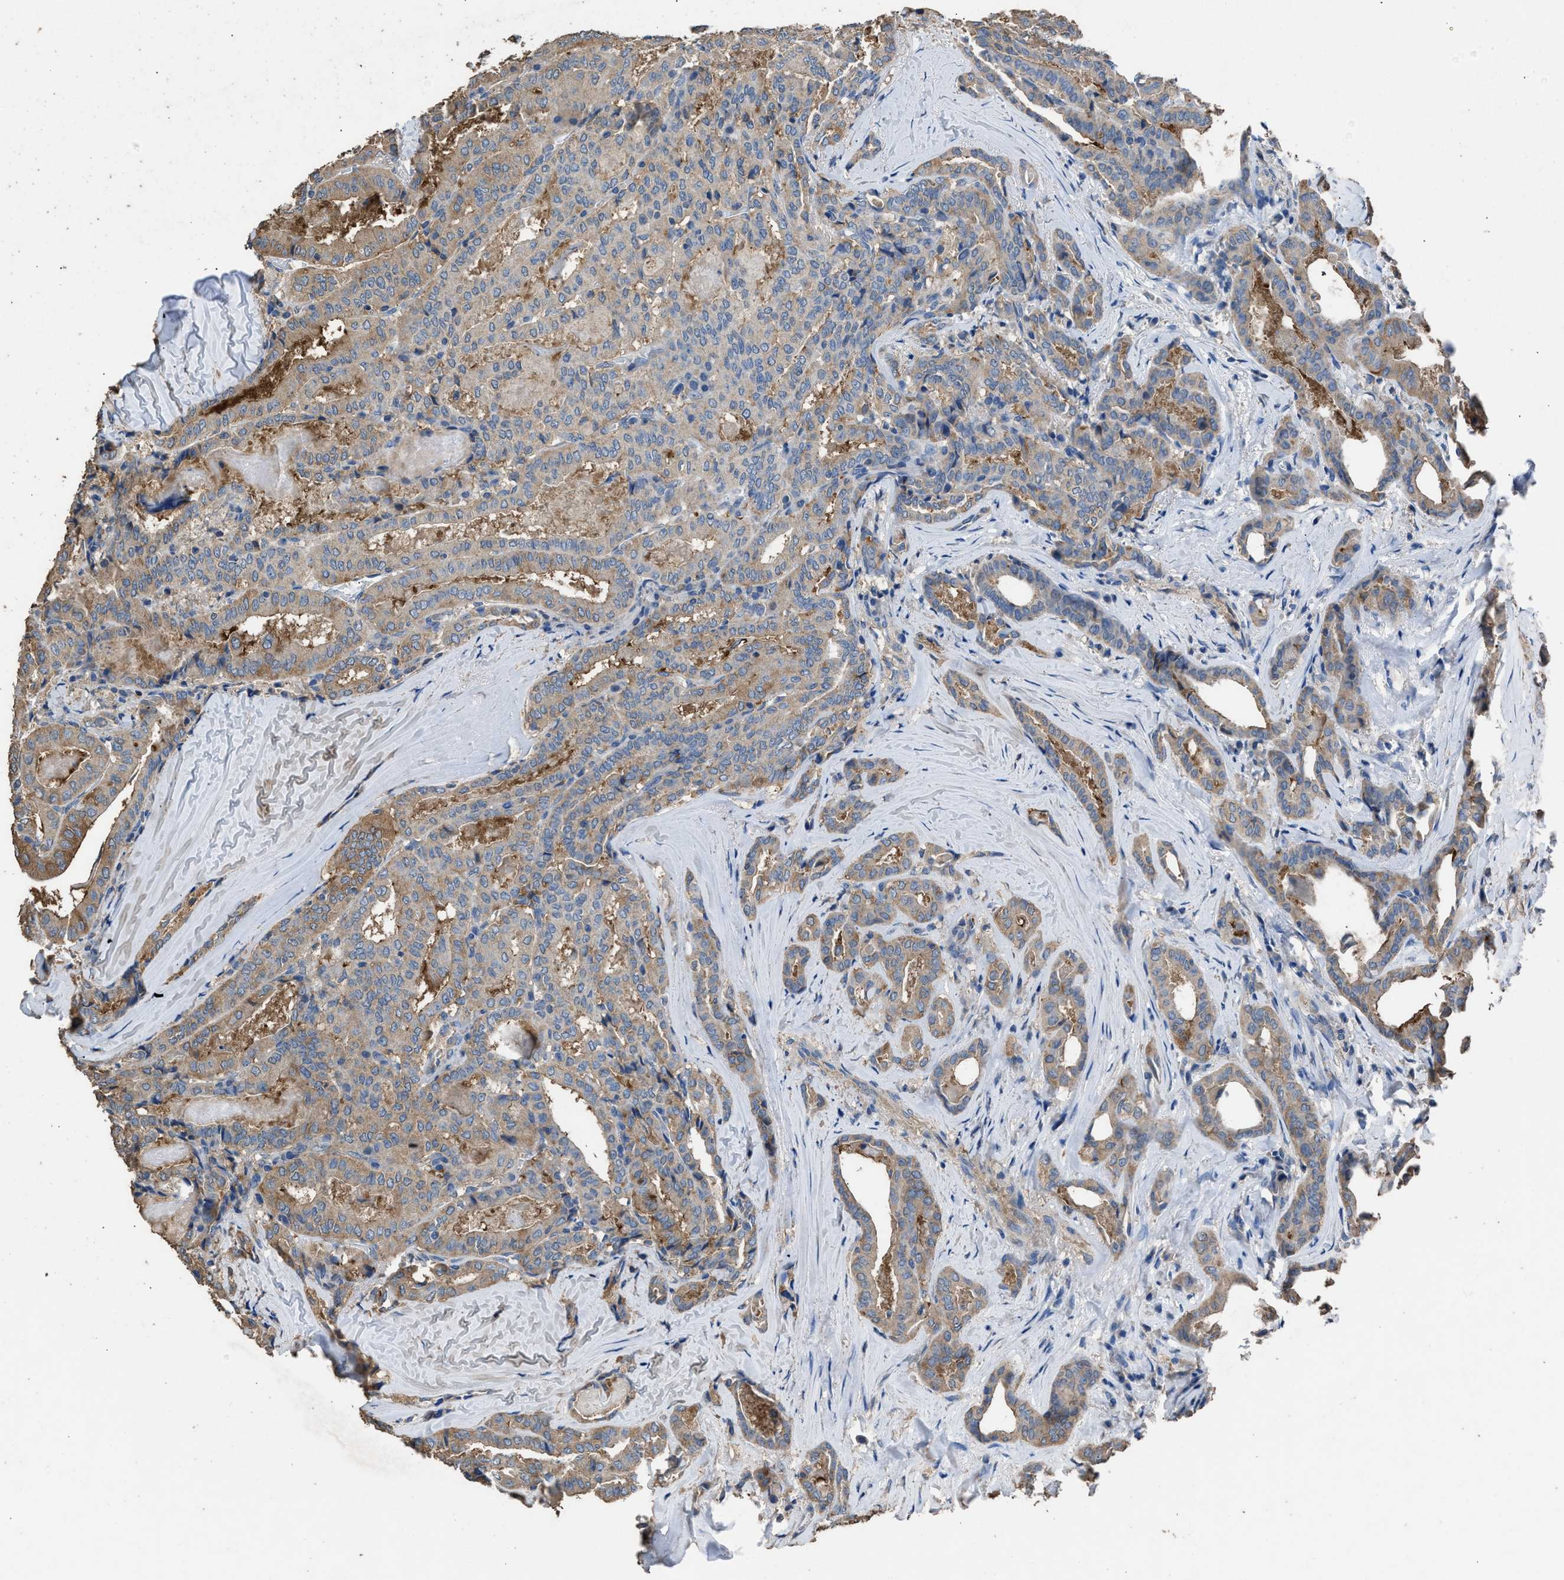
{"staining": {"intensity": "weak", "quantity": "25%-75%", "location": "cytoplasmic/membranous"}, "tissue": "thyroid cancer", "cell_type": "Tumor cells", "image_type": "cancer", "snomed": [{"axis": "morphology", "description": "Papillary adenocarcinoma, NOS"}, {"axis": "topography", "description": "Thyroid gland"}], "caption": "This photomicrograph demonstrates IHC staining of thyroid cancer, with low weak cytoplasmic/membranous expression in about 25%-75% of tumor cells.", "gene": "ITSN1", "patient": {"sex": "female", "age": 42}}